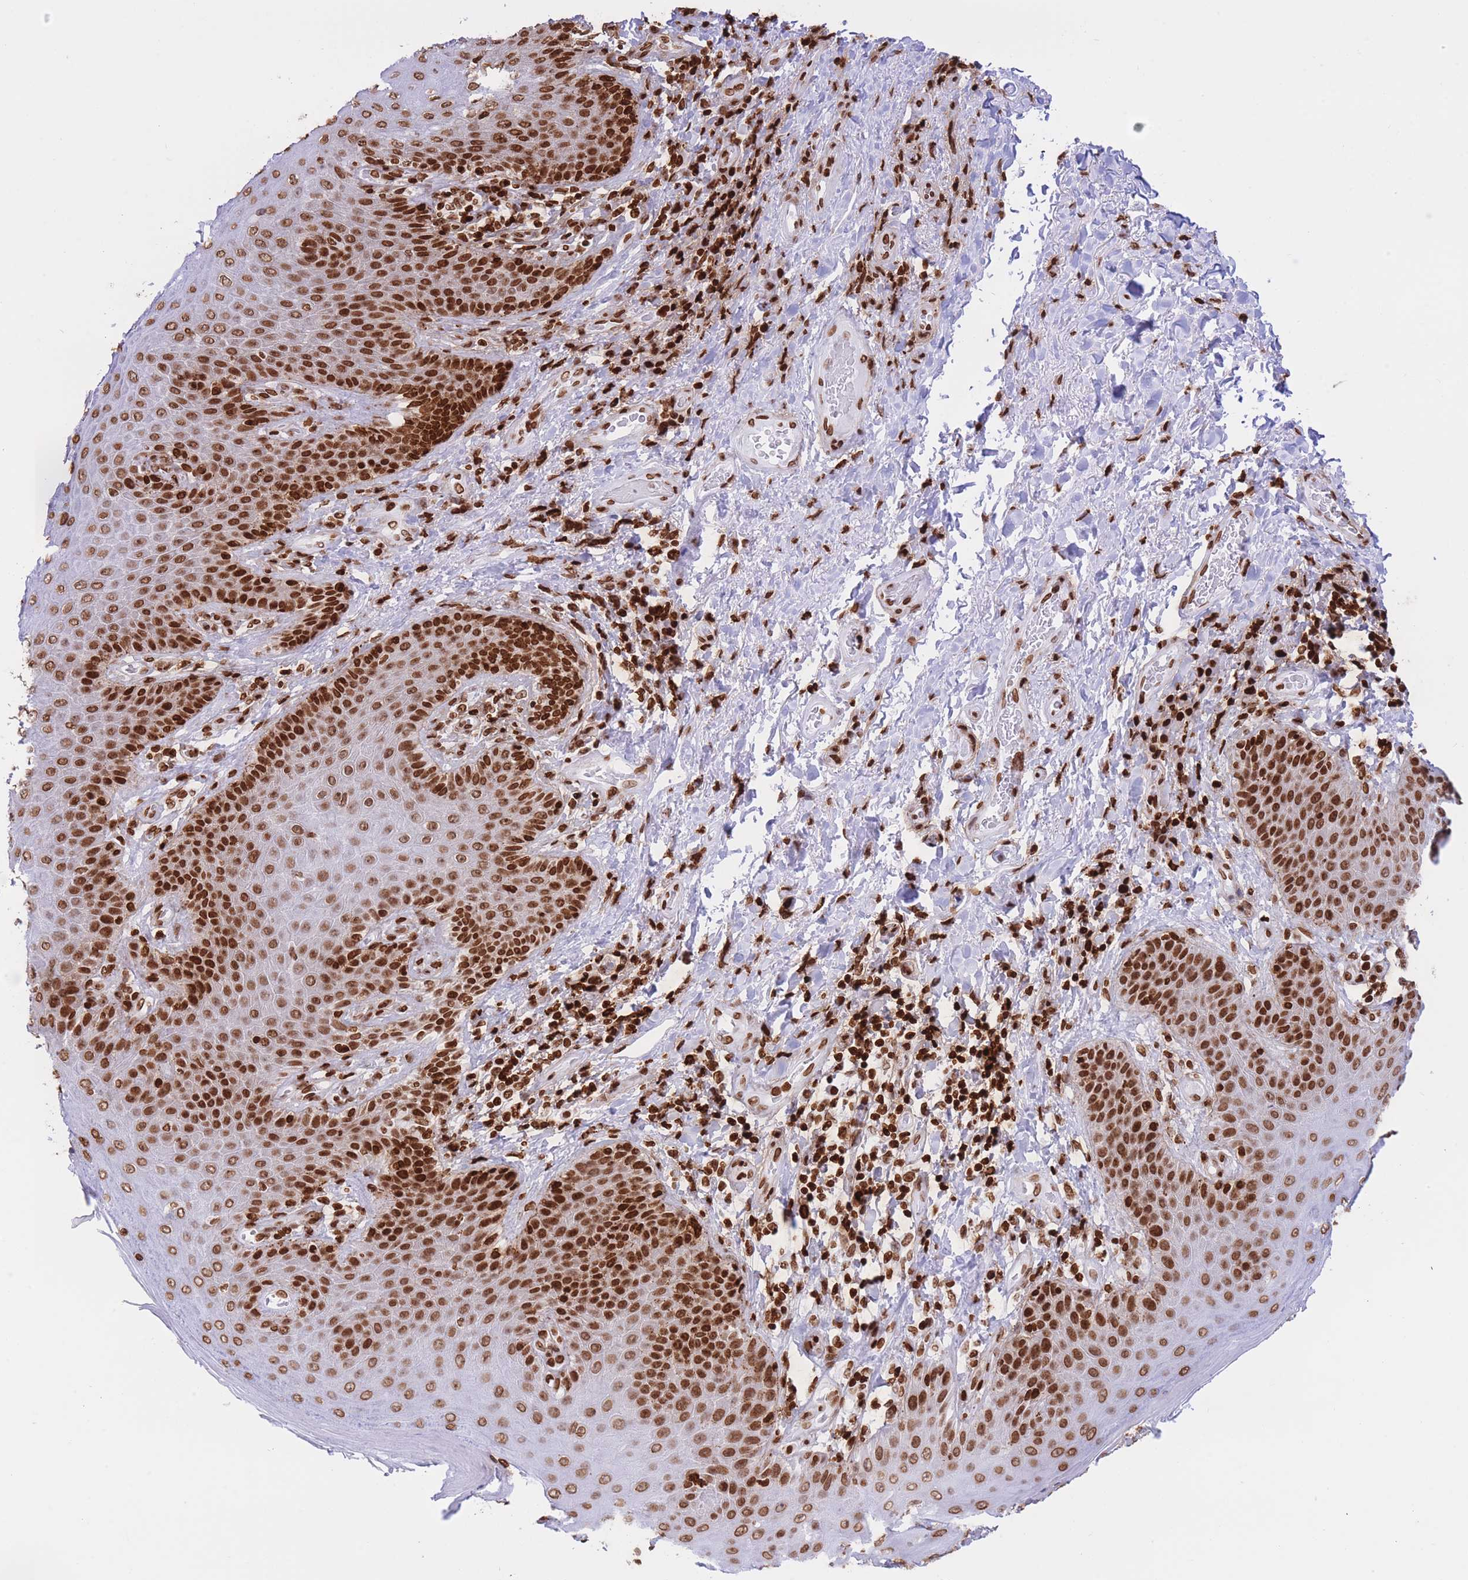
{"staining": {"intensity": "strong", "quantity": ">75%", "location": "nuclear"}, "tissue": "skin", "cell_type": "Epidermal cells", "image_type": "normal", "snomed": [{"axis": "morphology", "description": "Normal tissue, NOS"}, {"axis": "topography", "description": "Anal"}], "caption": "A brown stain labels strong nuclear staining of a protein in epidermal cells of normal skin.", "gene": "H2BC10", "patient": {"sex": "female", "age": 89}}